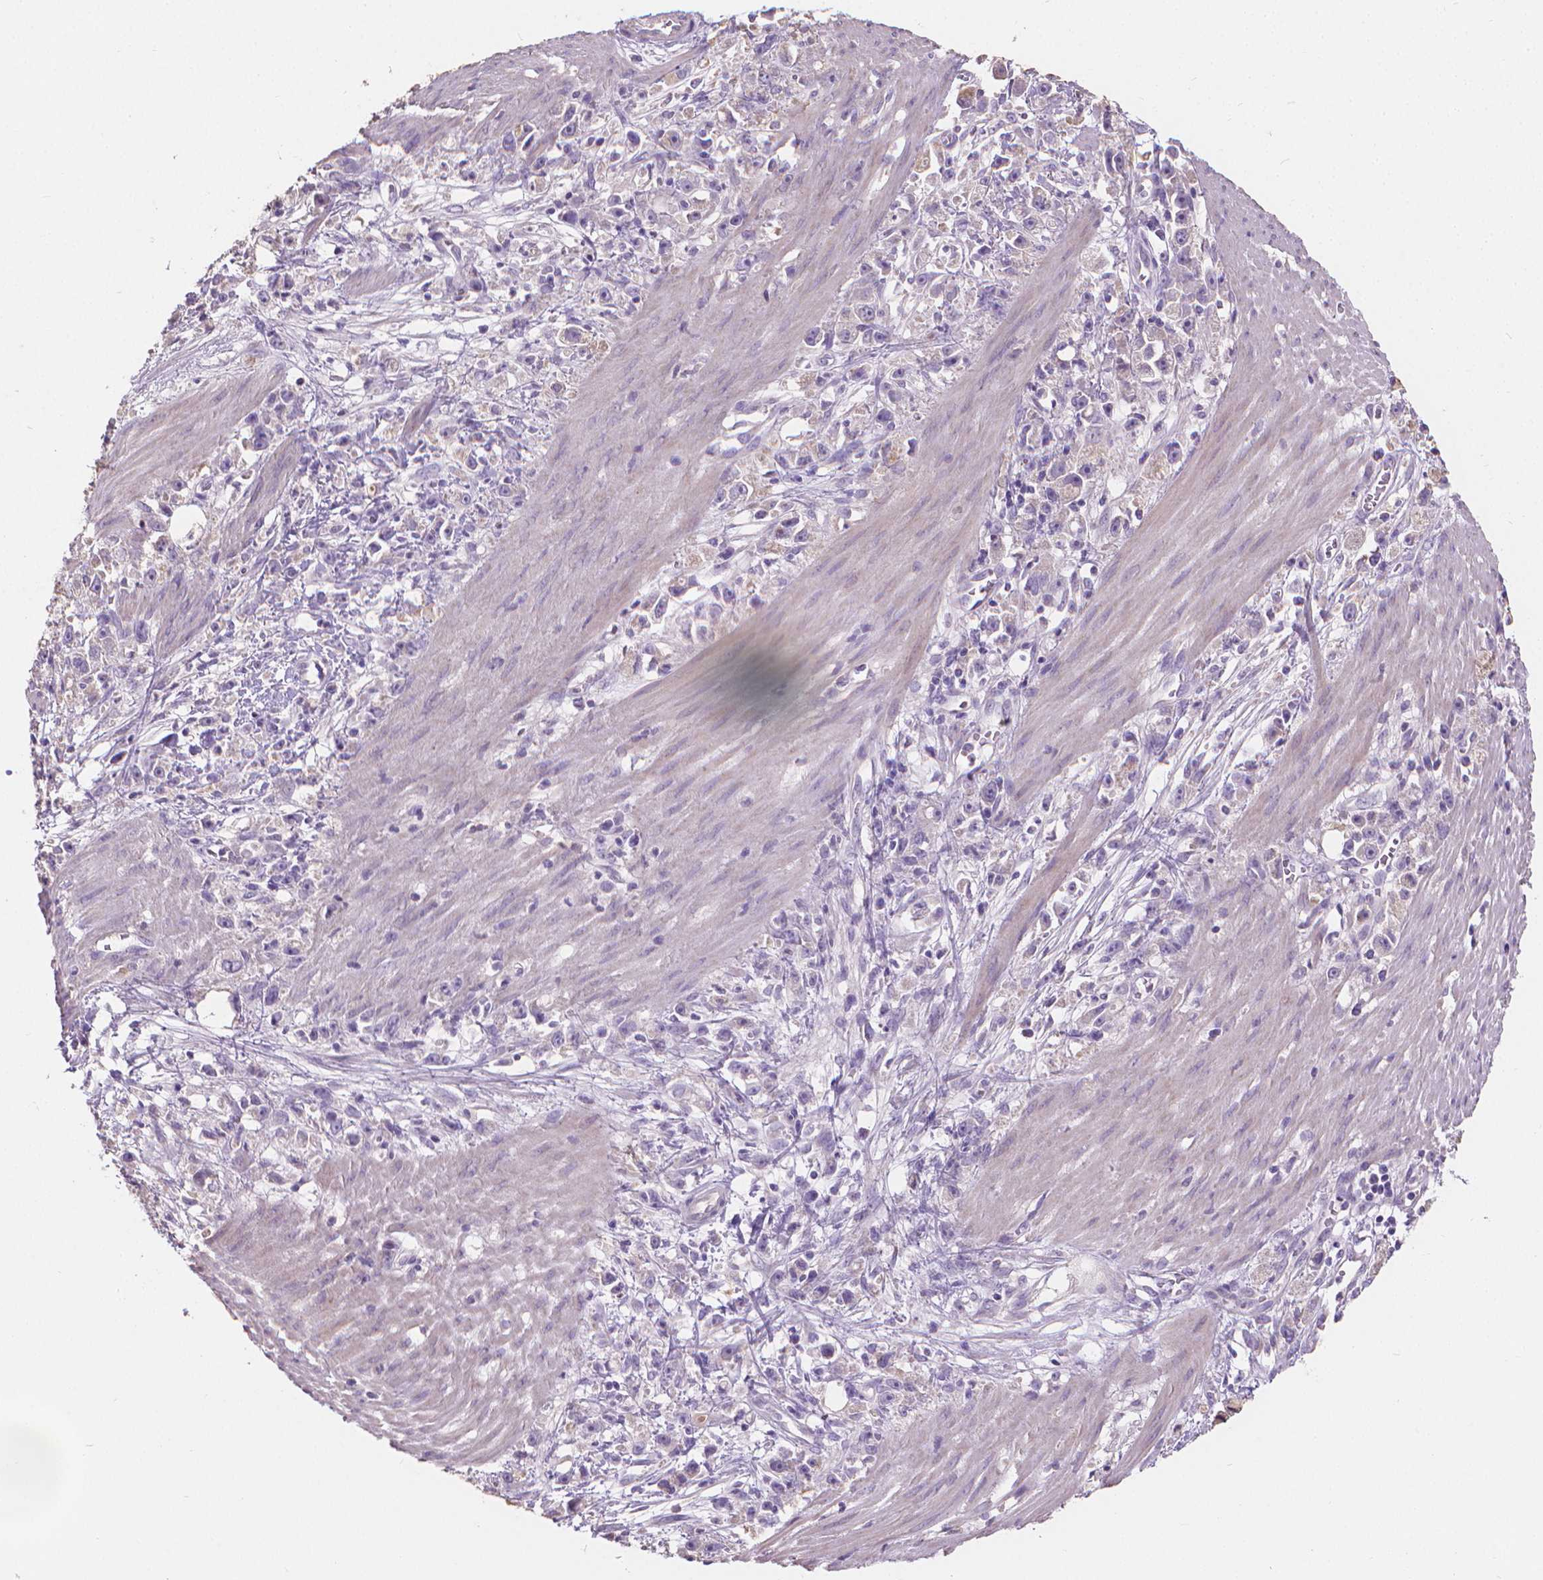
{"staining": {"intensity": "negative", "quantity": "none", "location": "none"}, "tissue": "stomach cancer", "cell_type": "Tumor cells", "image_type": "cancer", "snomed": [{"axis": "morphology", "description": "Adenocarcinoma, NOS"}, {"axis": "topography", "description": "Stomach"}], "caption": "This is an IHC histopathology image of stomach cancer (adenocarcinoma). There is no positivity in tumor cells.", "gene": "CABCOCO1", "patient": {"sex": "female", "age": 59}}